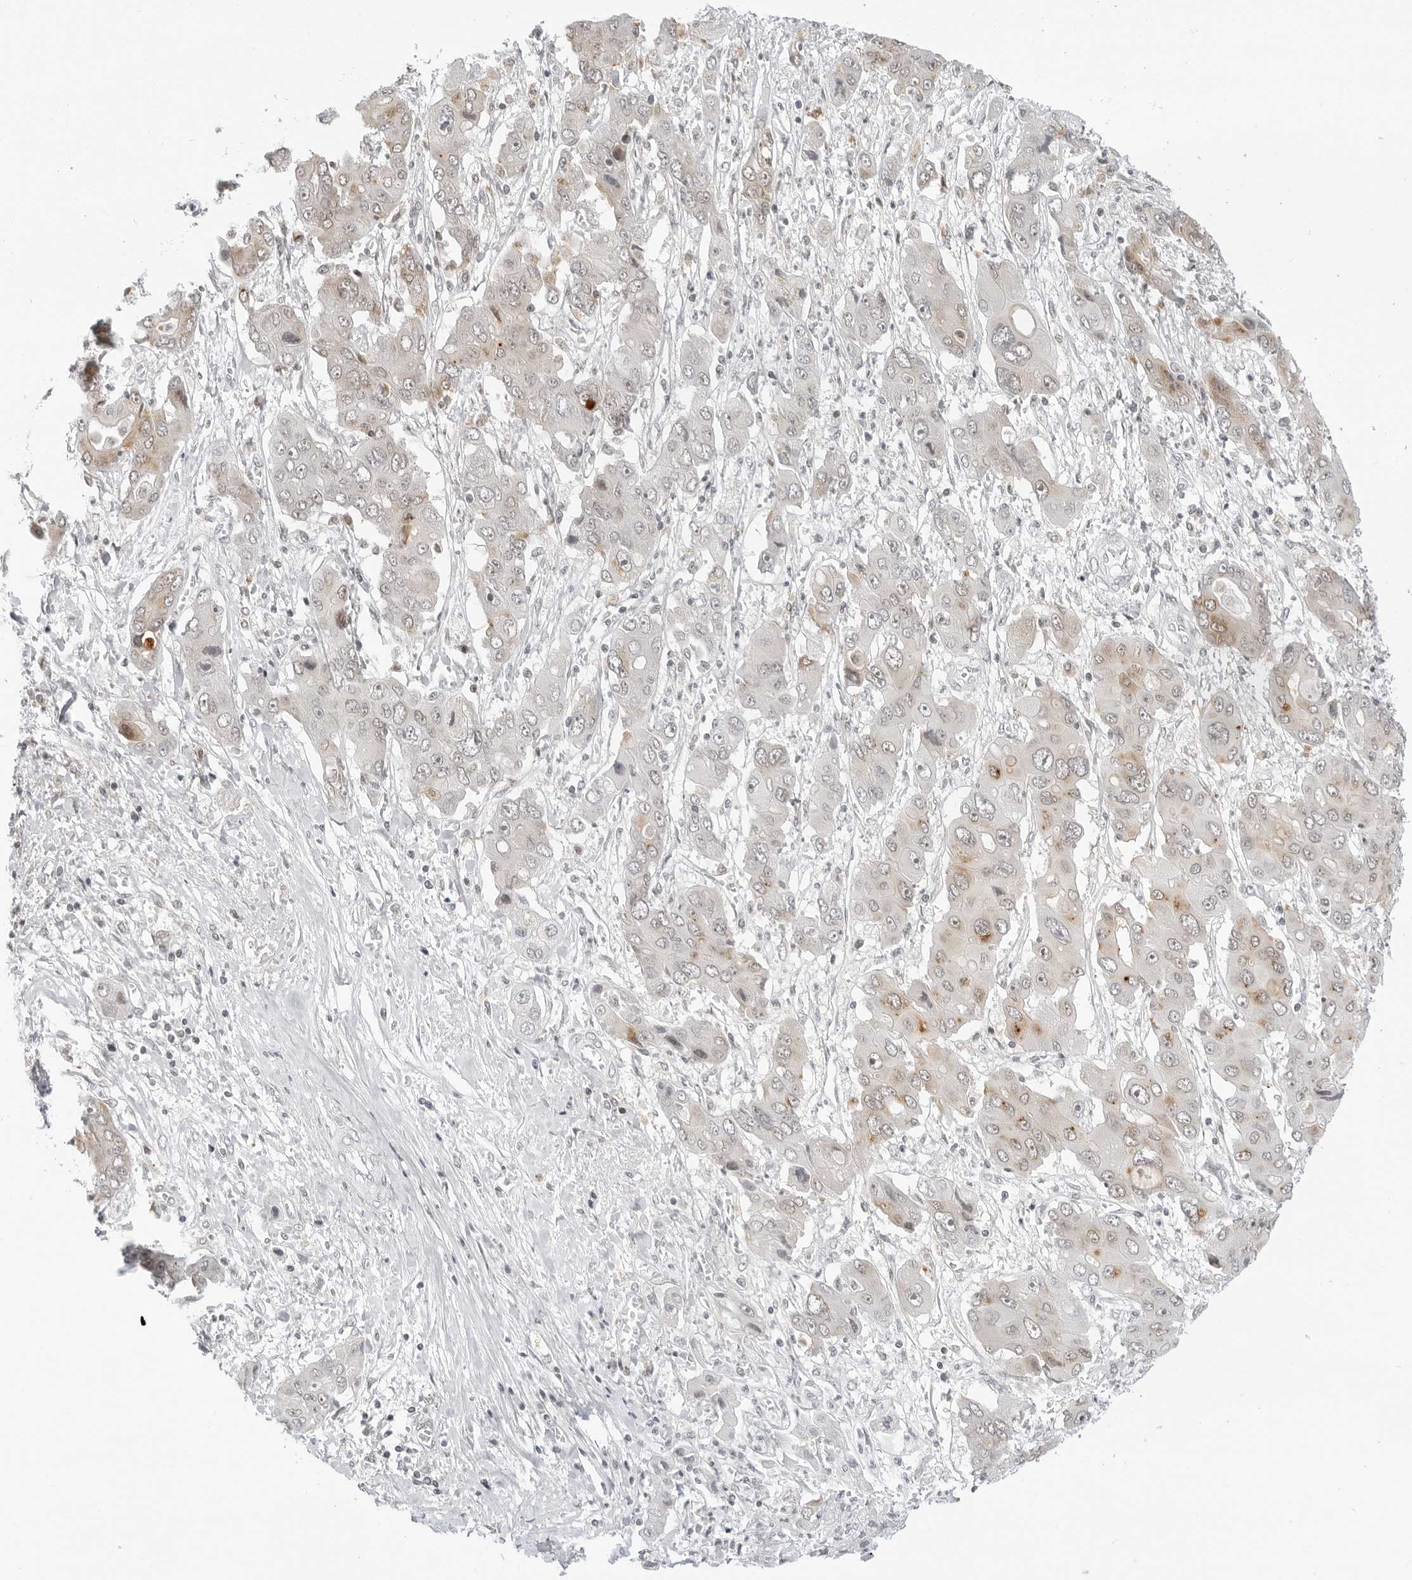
{"staining": {"intensity": "moderate", "quantity": "<25%", "location": "cytoplasmic/membranous"}, "tissue": "liver cancer", "cell_type": "Tumor cells", "image_type": "cancer", "snomed": [{"axis": "morphology", "description": "Cholangiocarcinoma"}, {"axis": "topography", "description": "Liver"}], "caption": "Moderate cytoplasmic/membranous protein positivity is present in approximately <25% of tumor cells in liver cholangiocarcinoma.", "gene": "MSH6", "patient": {"sex": "male", "age": 67}}